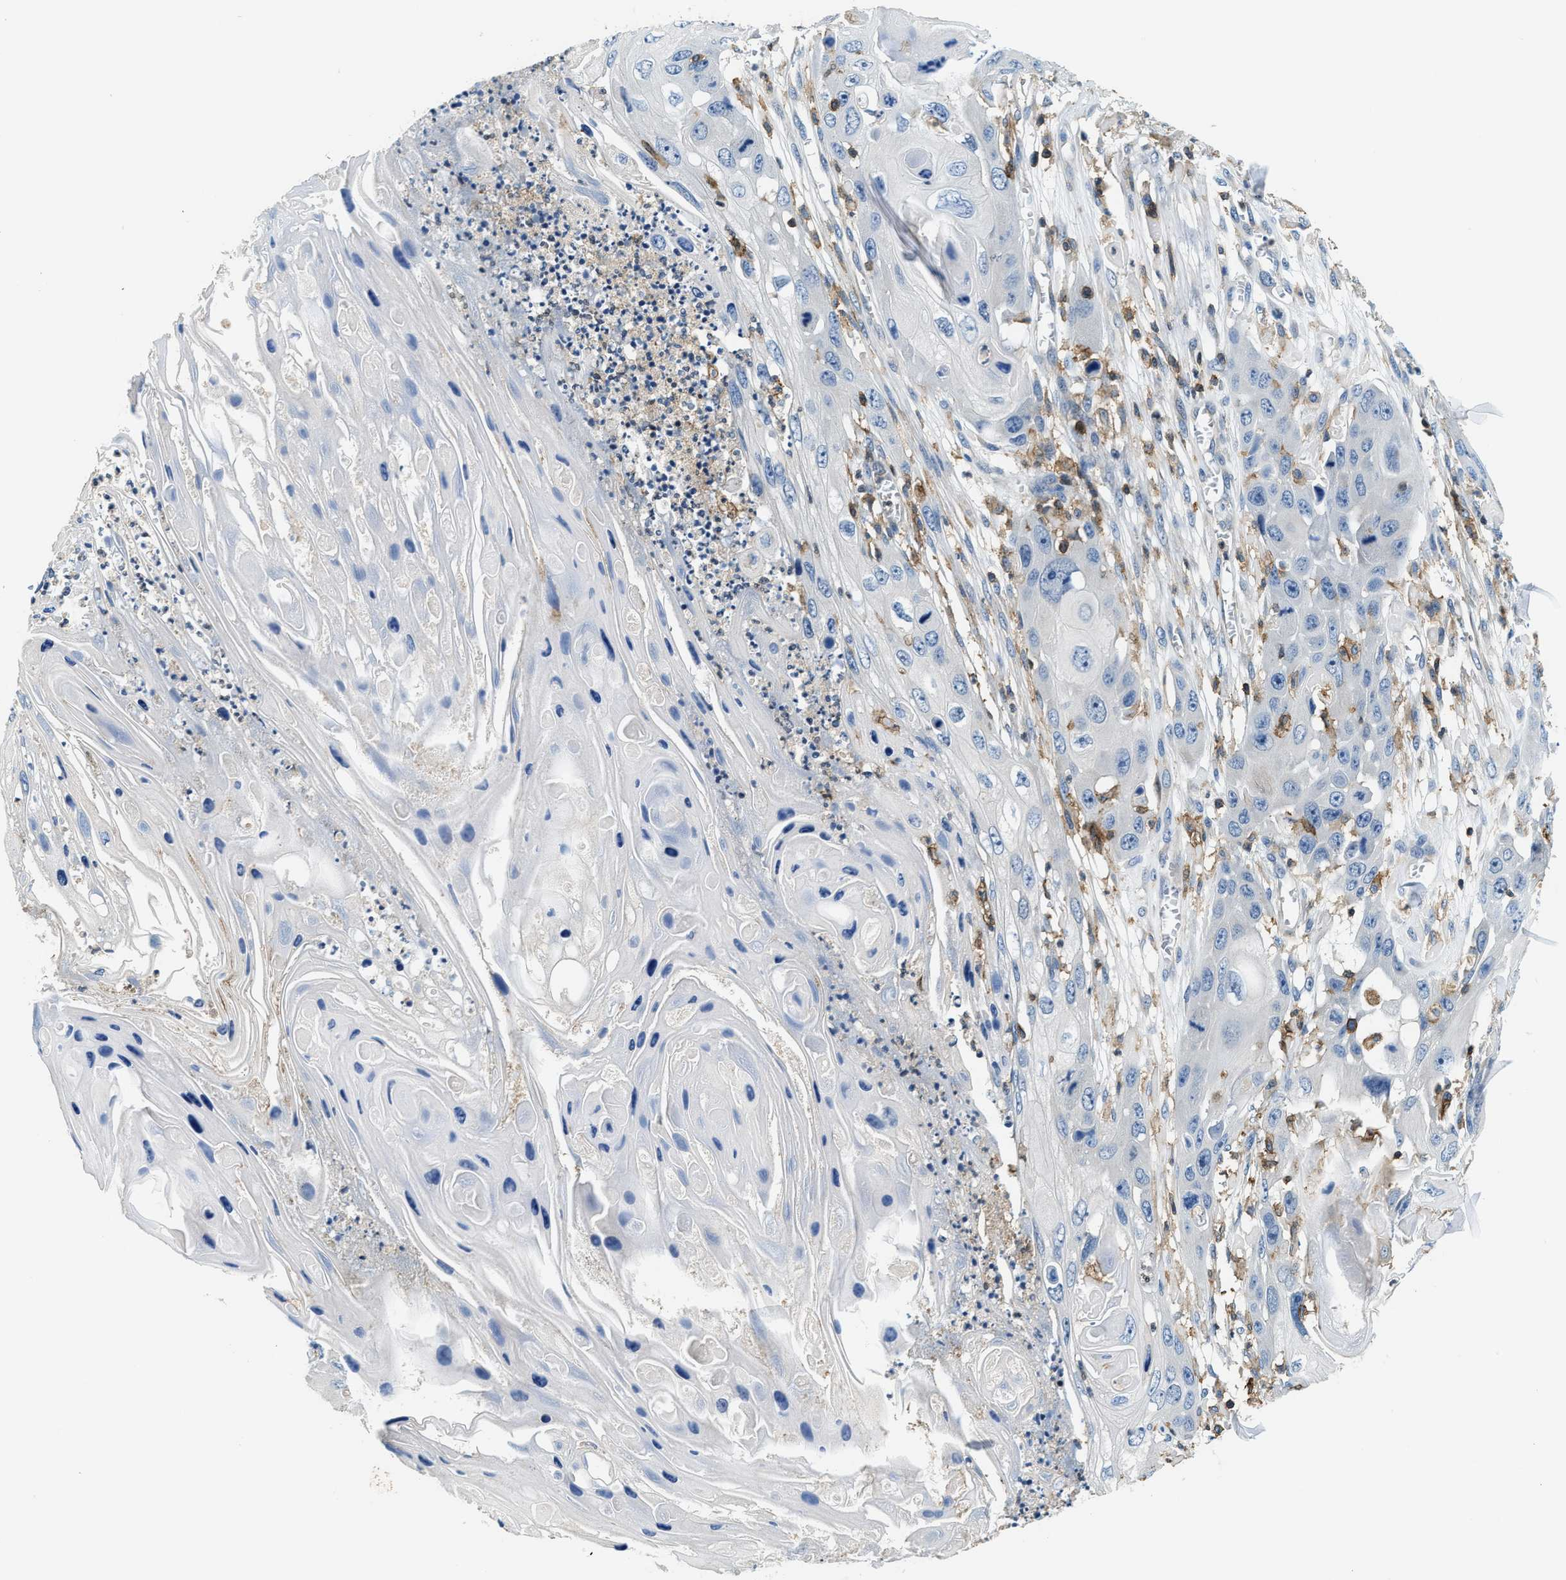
{"staining": {"intensity": "negative", "quantity": "none", "location": "none"}, "tissue": "skin cancer", "cell_type": "Tumor cells", "image_type": "cancer", "snomed": [{"axis": "morphology", "description": "Squamous cell carcinoma, NOS"}, {"axis": "topography", "description": "Skin"}], "caption": "Immunohistochemistry (IHC) micrograph of neoplastic tissue: skin cancer (squamous cell carcinoma) stained with DAB (3,3'-diaminobenzidine) demonstrates no significant protein staining in tumor cells.", "gene": "MYO1G", "patient": {"sex": "male", "age": 55}}